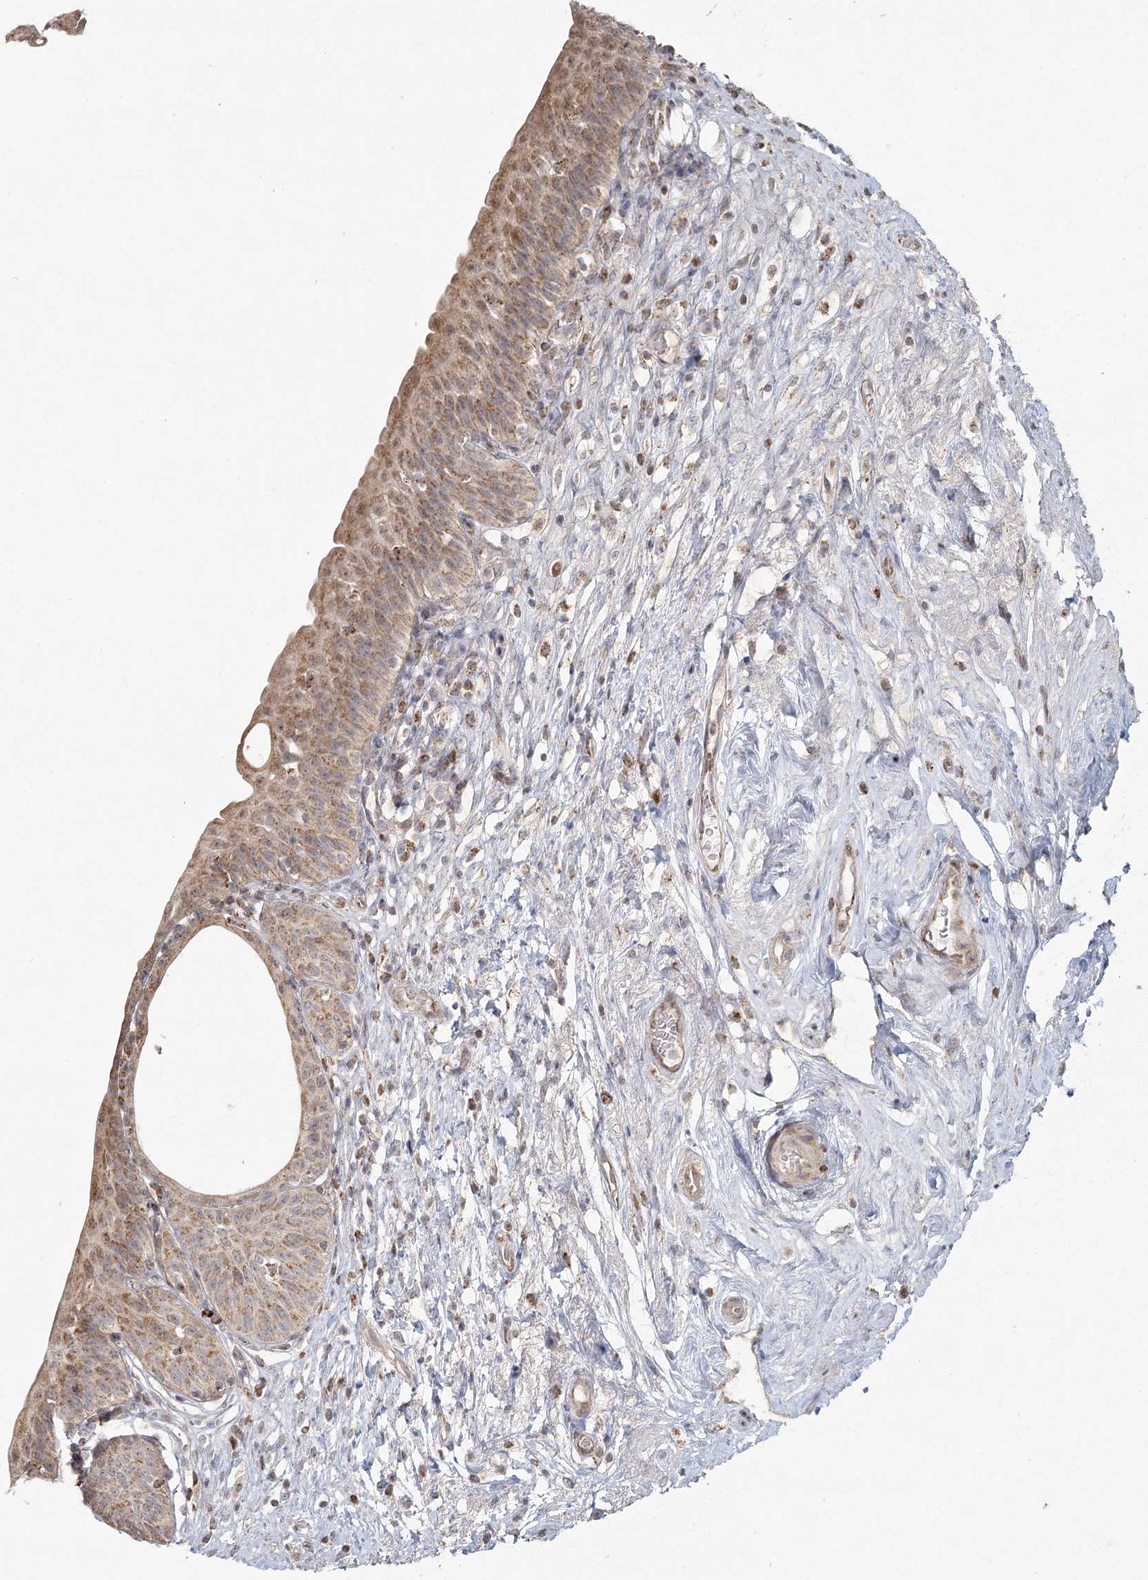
{"staining": {"intensity": "moderate", "quantity": ">75%", "location": "cytoplasmic/membranous,nuclear"}, "tissue": "urinary bladder", "cell_type": "Urothelial cells", "image_type": "normal", "snomed": [{"axis": "morphology", "description": "Normal tissue, NOS"}, {"axis": "topography", "description": "Urinary bladder"}], "caption": "Immunohistochemical staining of unremarkable urinary bladder exhibits moderate cytoplasmic/membranous,nuclear protein positivity in about >75% of urothelial cells.", "gene": "LACTB", "patient": {"sex": "male", "age": 83}}